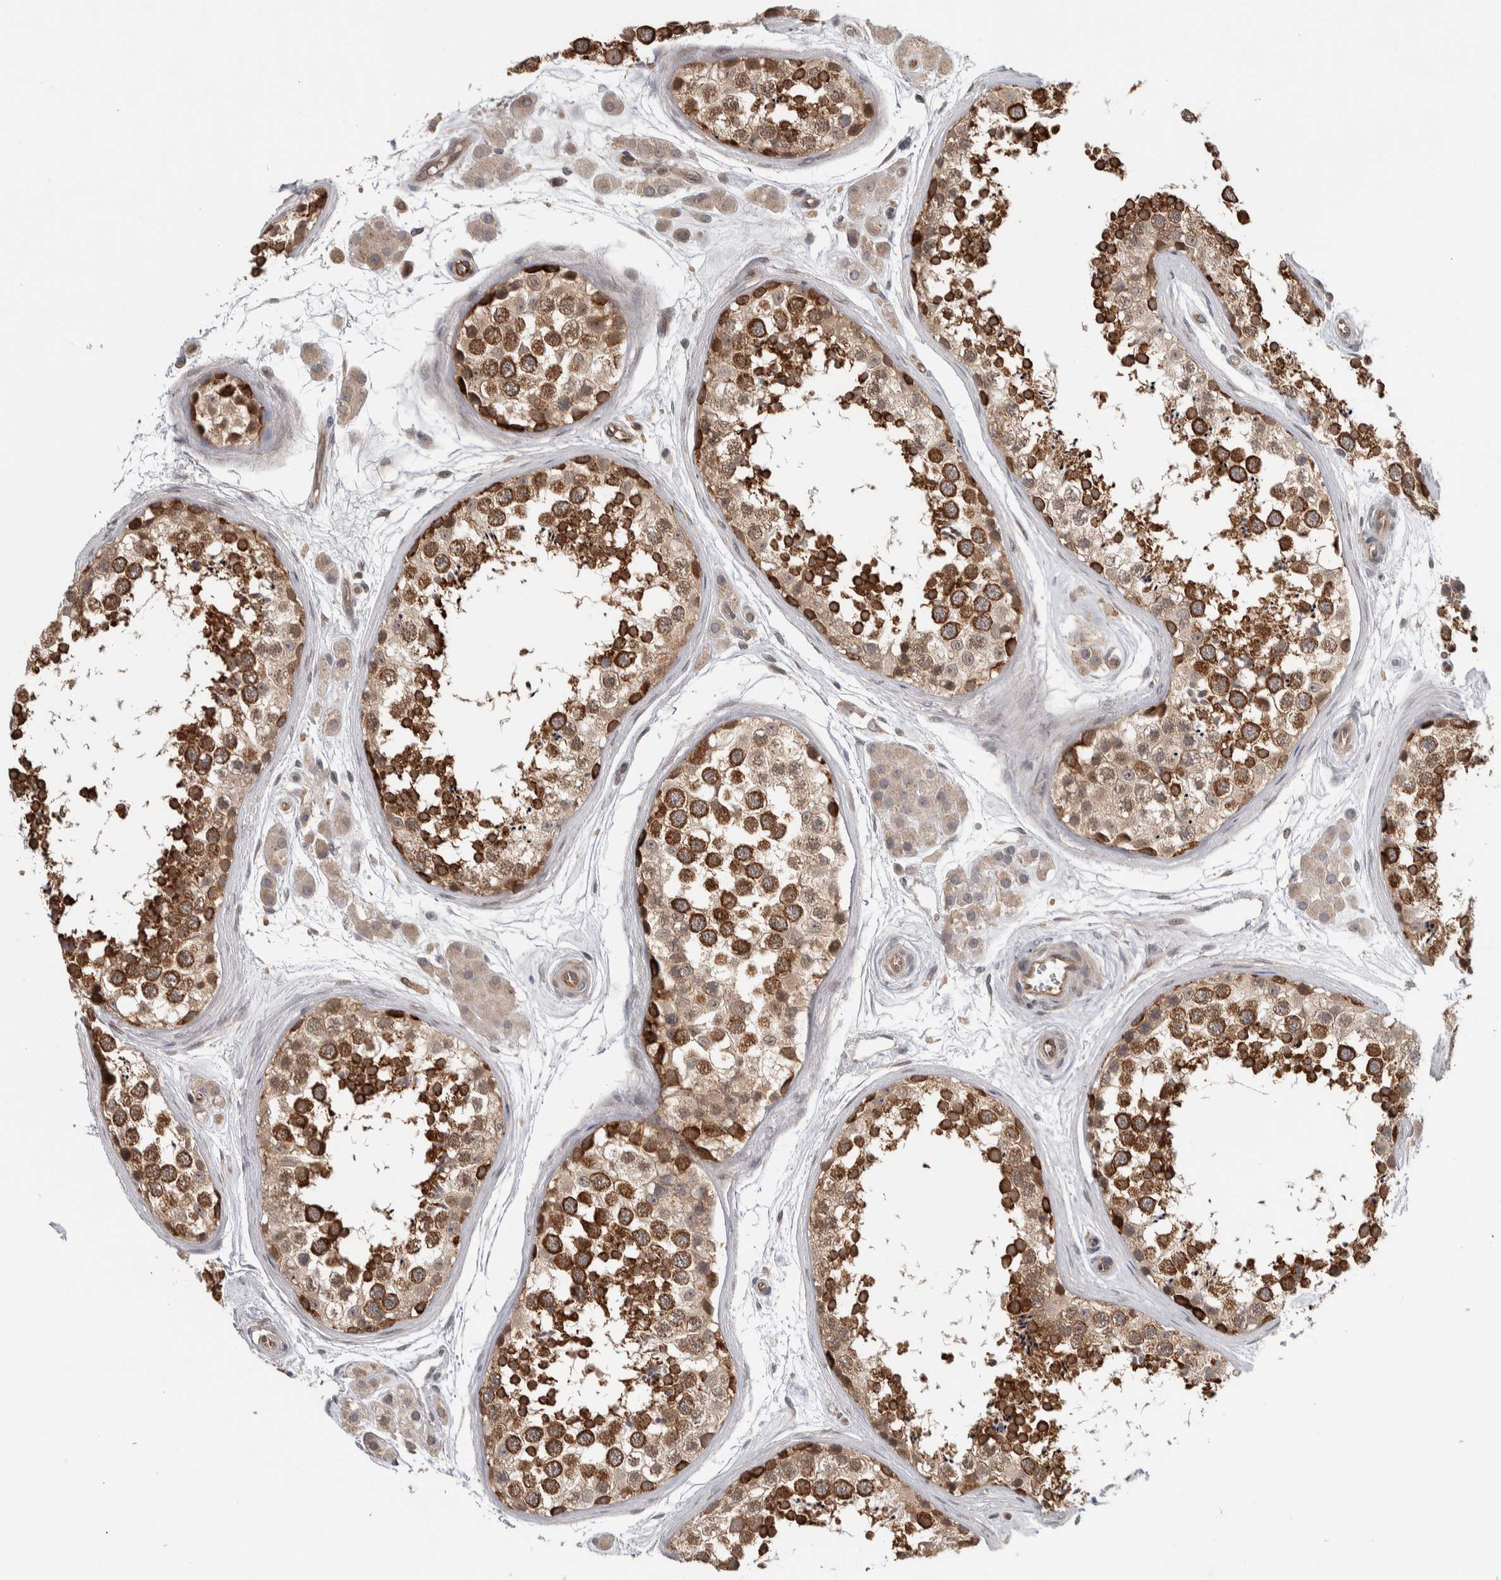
{"staining": {"intensity": "strong", "quantity": ">75%", "location": "cytoplasmic/membranous"}, "tissue": "testis", "cell_type": "Cells in seminiferous ducts", "image_type": "normal", "snomed": [{"axis": "morphology", "description": "Normal tissue, NOS"}, {"axis": "topography", "description": "Testis"}], "caption": "Protein positivity by IHC demonstrates strong cytoplasmic/membranous staining in about >75% of cells in seminiferous ducts in normal testis. (Brightfield microscopy of DAB IHC at high magnification).", "gene": "TBC1D31", "patient": {"sex": "male", "age": 56}}